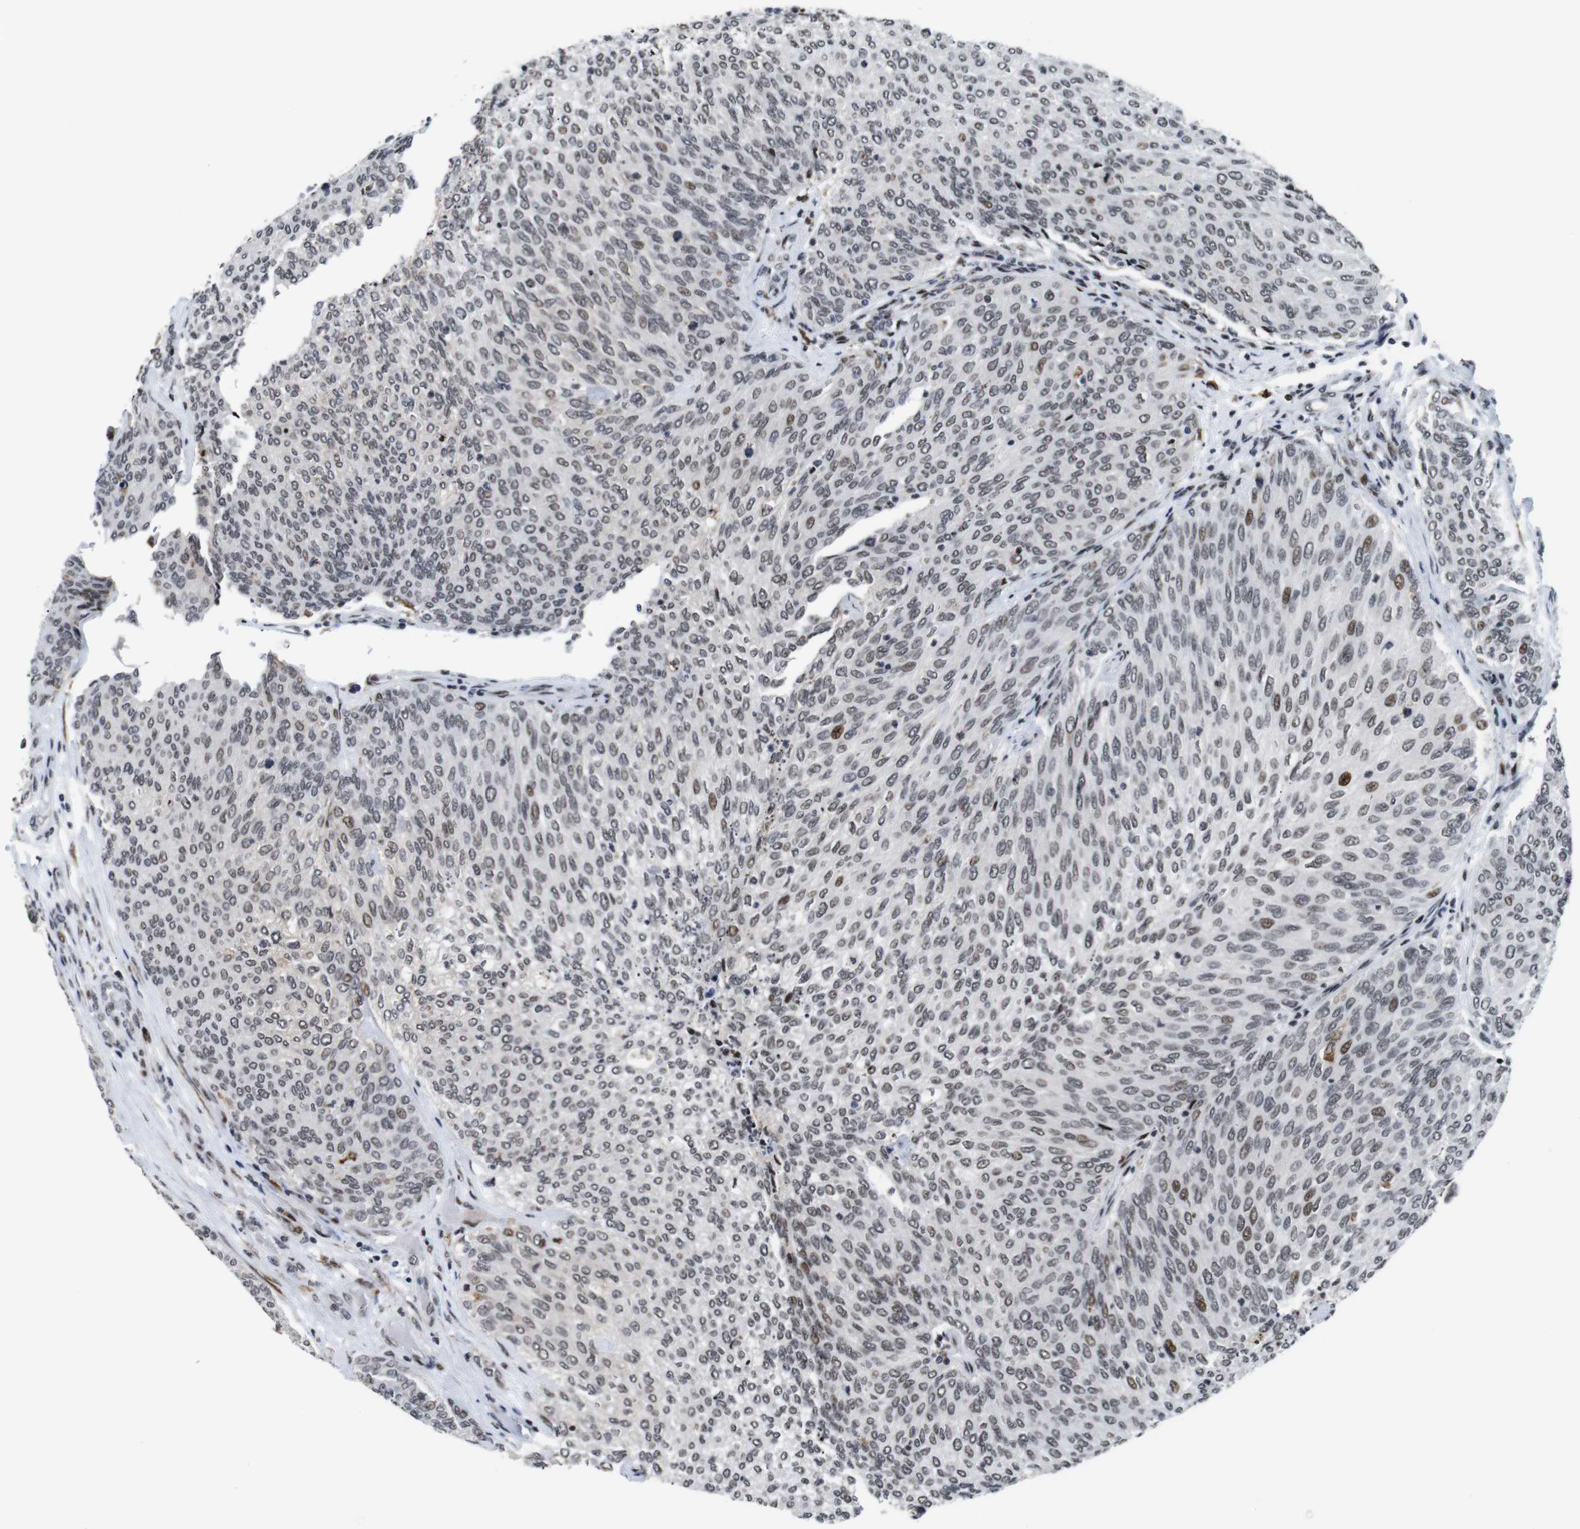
{"staining": {"intensity": "moderate", "quantity": "<25%", "location": "nuclear"}, "tissue": "urothelial cancer", "cell_type": "Tumor cells", "image_type": "cancer", "snomed": [{"axis": "morphology", "description": "Urothelial carcinoma, Low grade"}, {"axis": "topography", "description": "Urinary bladder"}], "caption": "The micrograph reveals a brown stain indicating the presence of a protein in the nuclear of tumor cells in urothelial carcinoma (low-grade). The protein of interest is stained brown, and the nuclei are stained in blue (DAB (3,3'-diaminobenzidine) IHC with brightfield microscopy, high magnification).", "gene": "EIF4G1", "patient": {"sex": "female", "age": 79}}